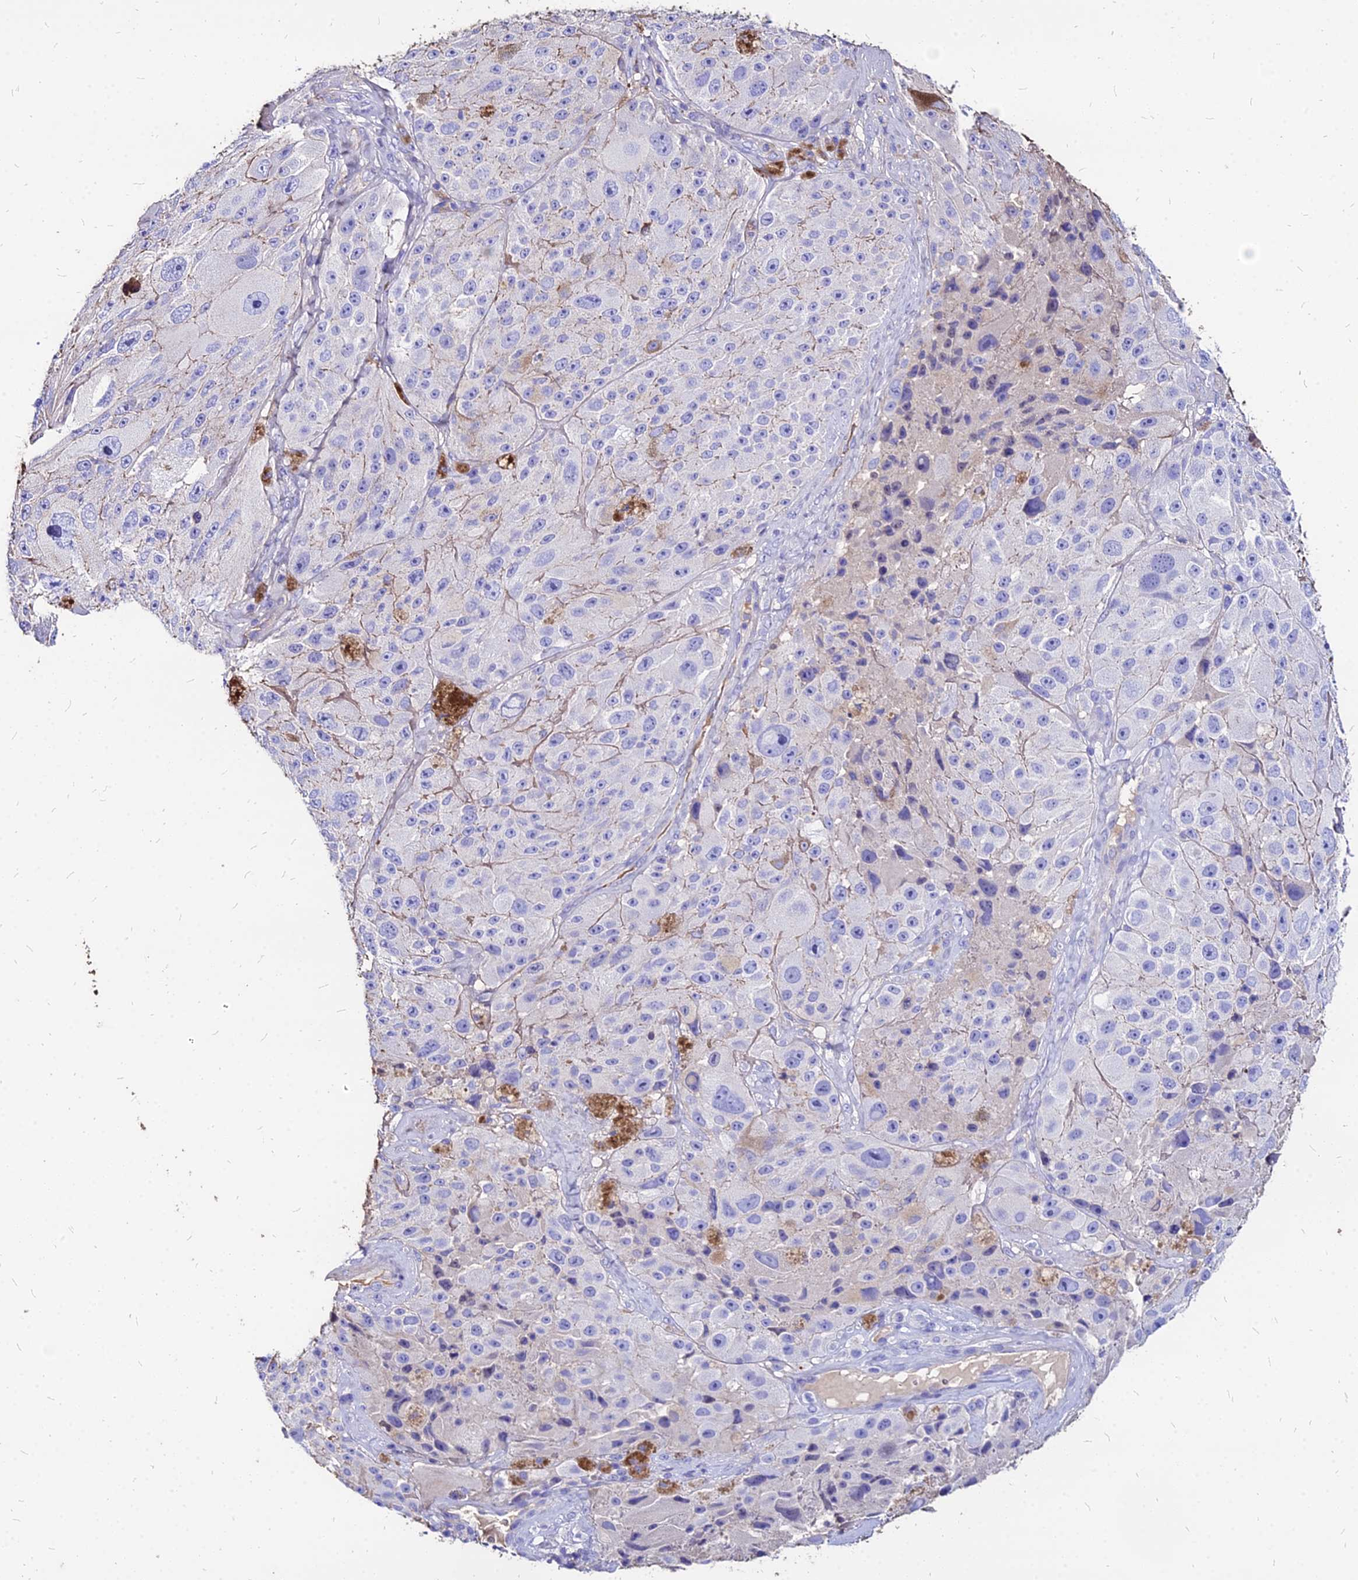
{"staining": {"intensity": "negative", "quantity": "none", "location": "none"}, "tissue": "melanoma", "cell_type": "Tumor cells", "image_type": "cancer", "snomed": [{"axis": "morphology", "description": "Malignant melanoma, Metastatic site"}, {"axis": "topography", "description": "Lymph node"}], "caption": "Tumor cells show no significant staining in malignant melanoma (metastatic site).", "gene": "NME5", "patient": {"sex": "male", "age": 62}}